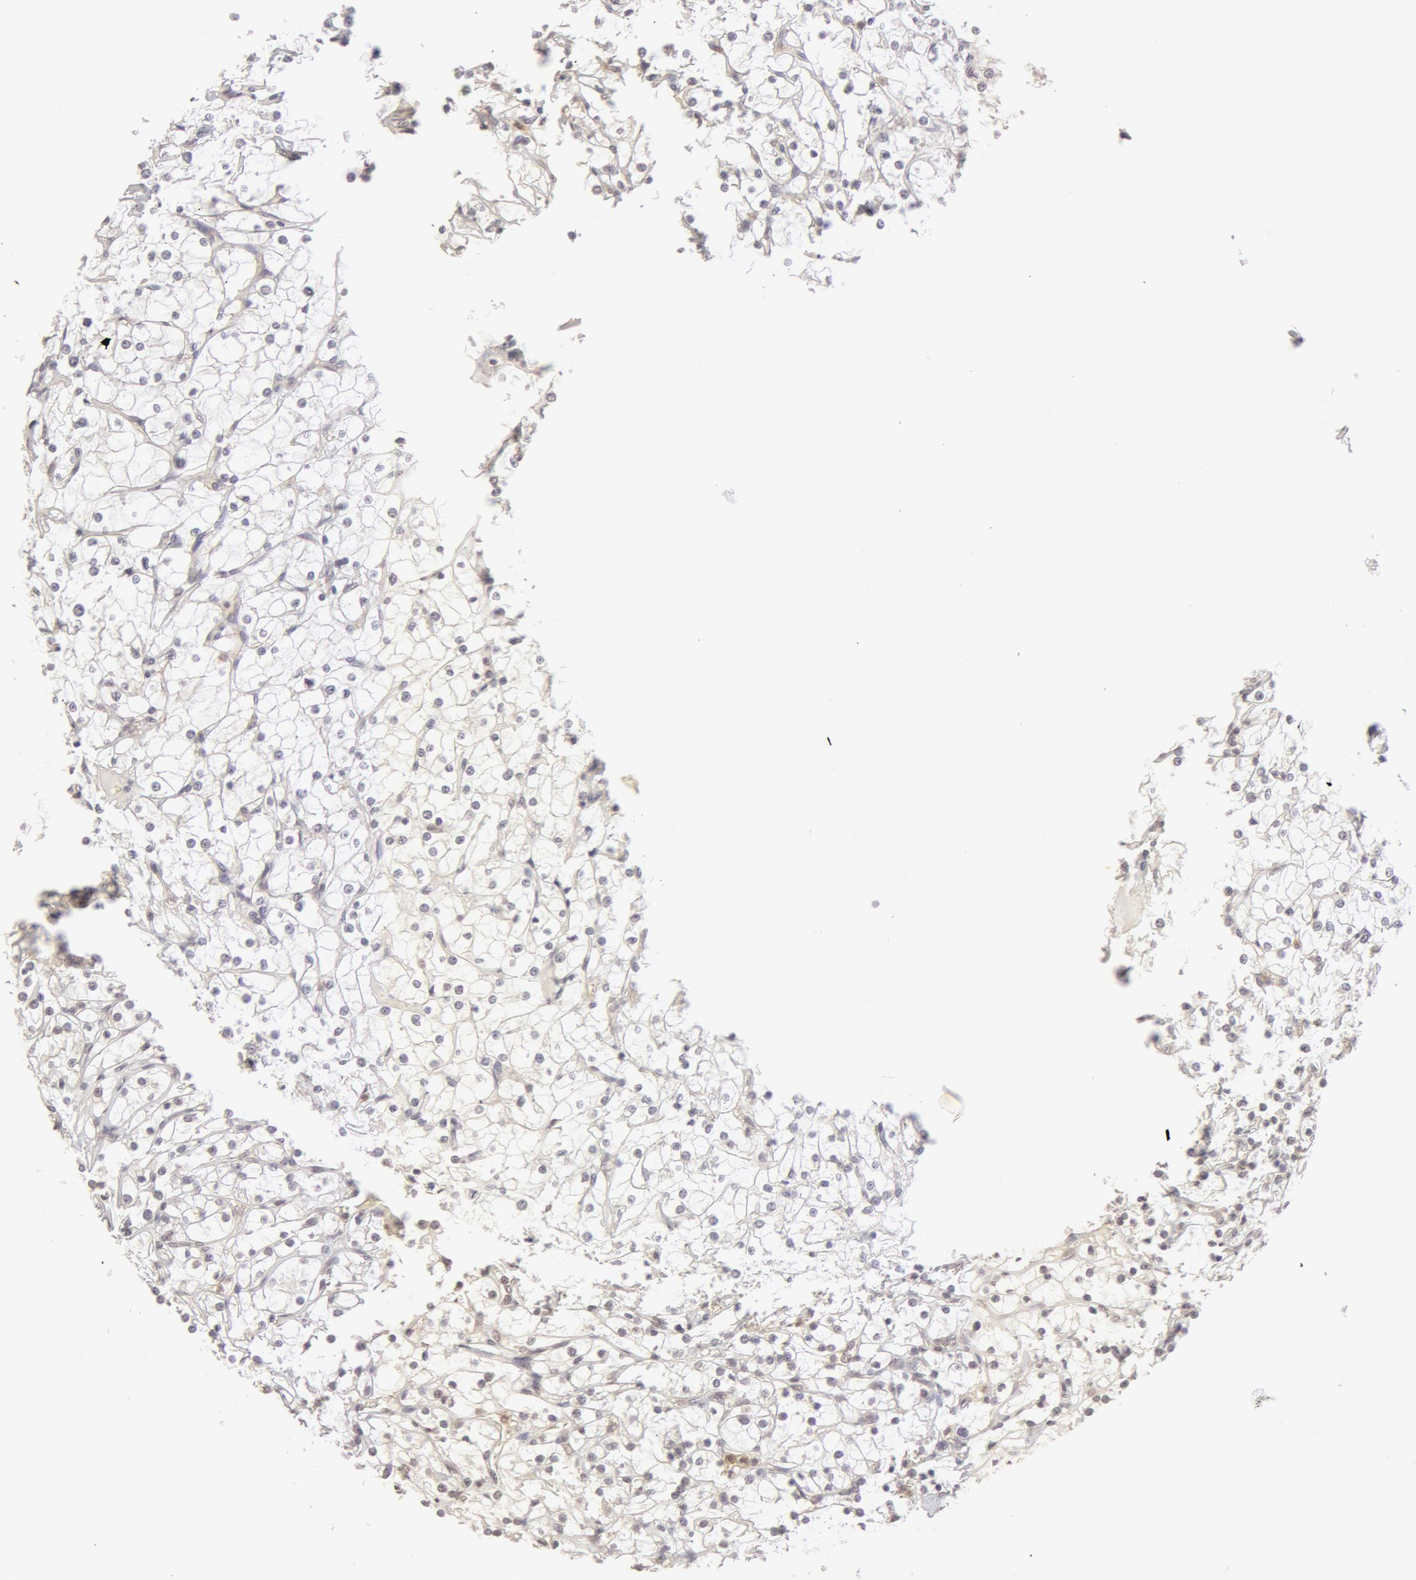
{"staining": {"intensity": "weak", "quantity": "25%-75%", "location": "cytoplasmic/membranous"}, "tissue": "renal cancer", "cell_type": "Tumor cells", "image_type": "cancer", "snomed": [{"axis": "morphology", "description": "Adenocarcinoma, NOS"}, {"axis": "topography", "description": "Kidney"}], "caption": "The immunohistochemical stain highlights weak cytoplasmic/membranous positivity in tumor cells of renal cancer tissue.", "gene": "ADAM10", "patient": {"sex": "female", "age": 73}}